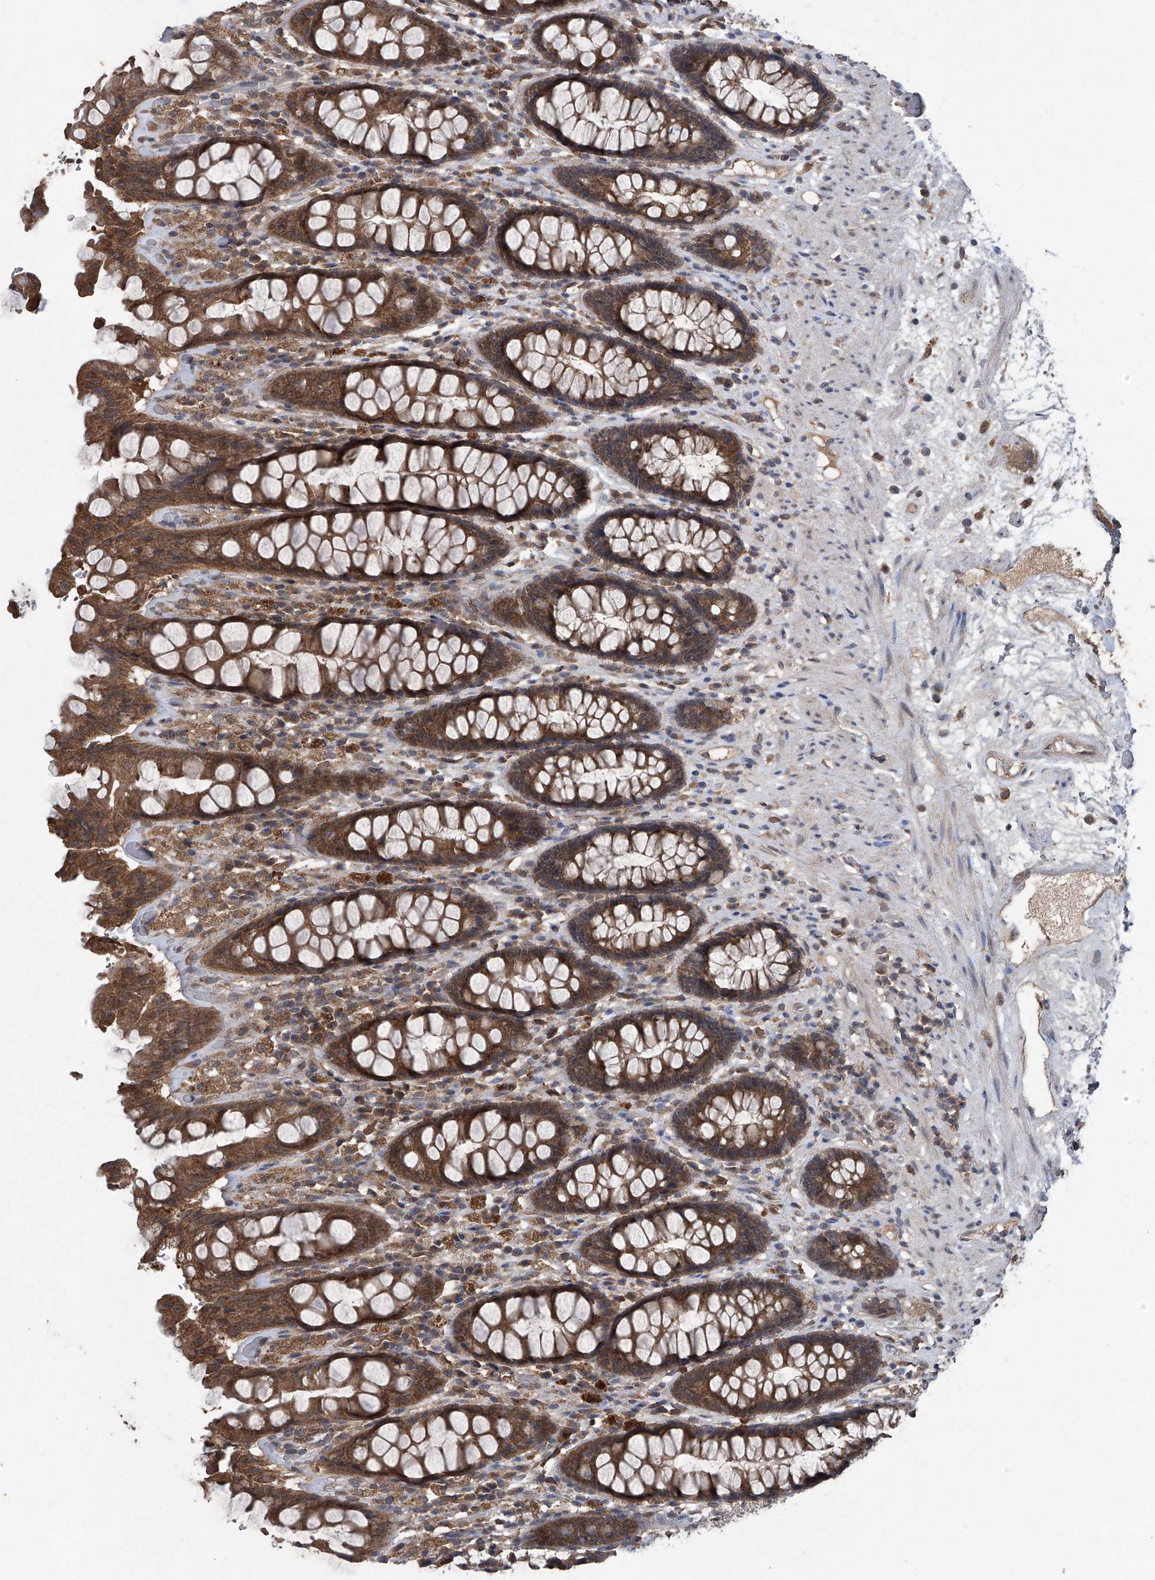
{"staining": {"intensity": "strong", "quantity": ">75%", "location": "cytoplasmic/membranous"}, "tissue": "rectum", "cell_type": "Glandular cells", "image_type": "normal", "snomed": [{"axis": "morphology", "description": "Normal tissue, NOS"}, {"axis": "topography", "description": "Rectum"}], "caption": "Immunohistochemical staining of benign human rectum exhibits high levels of strong cytoplasmic/membranous staining in about >75% of glandular cells. The staining was performed using DAB to visualize the protein expression in brown, while the nuclei were stained in blue with hematoxylin (Magnification: 20x).", "gene": "SUMF2", "patient": {"sex": "male", "age": 64}}